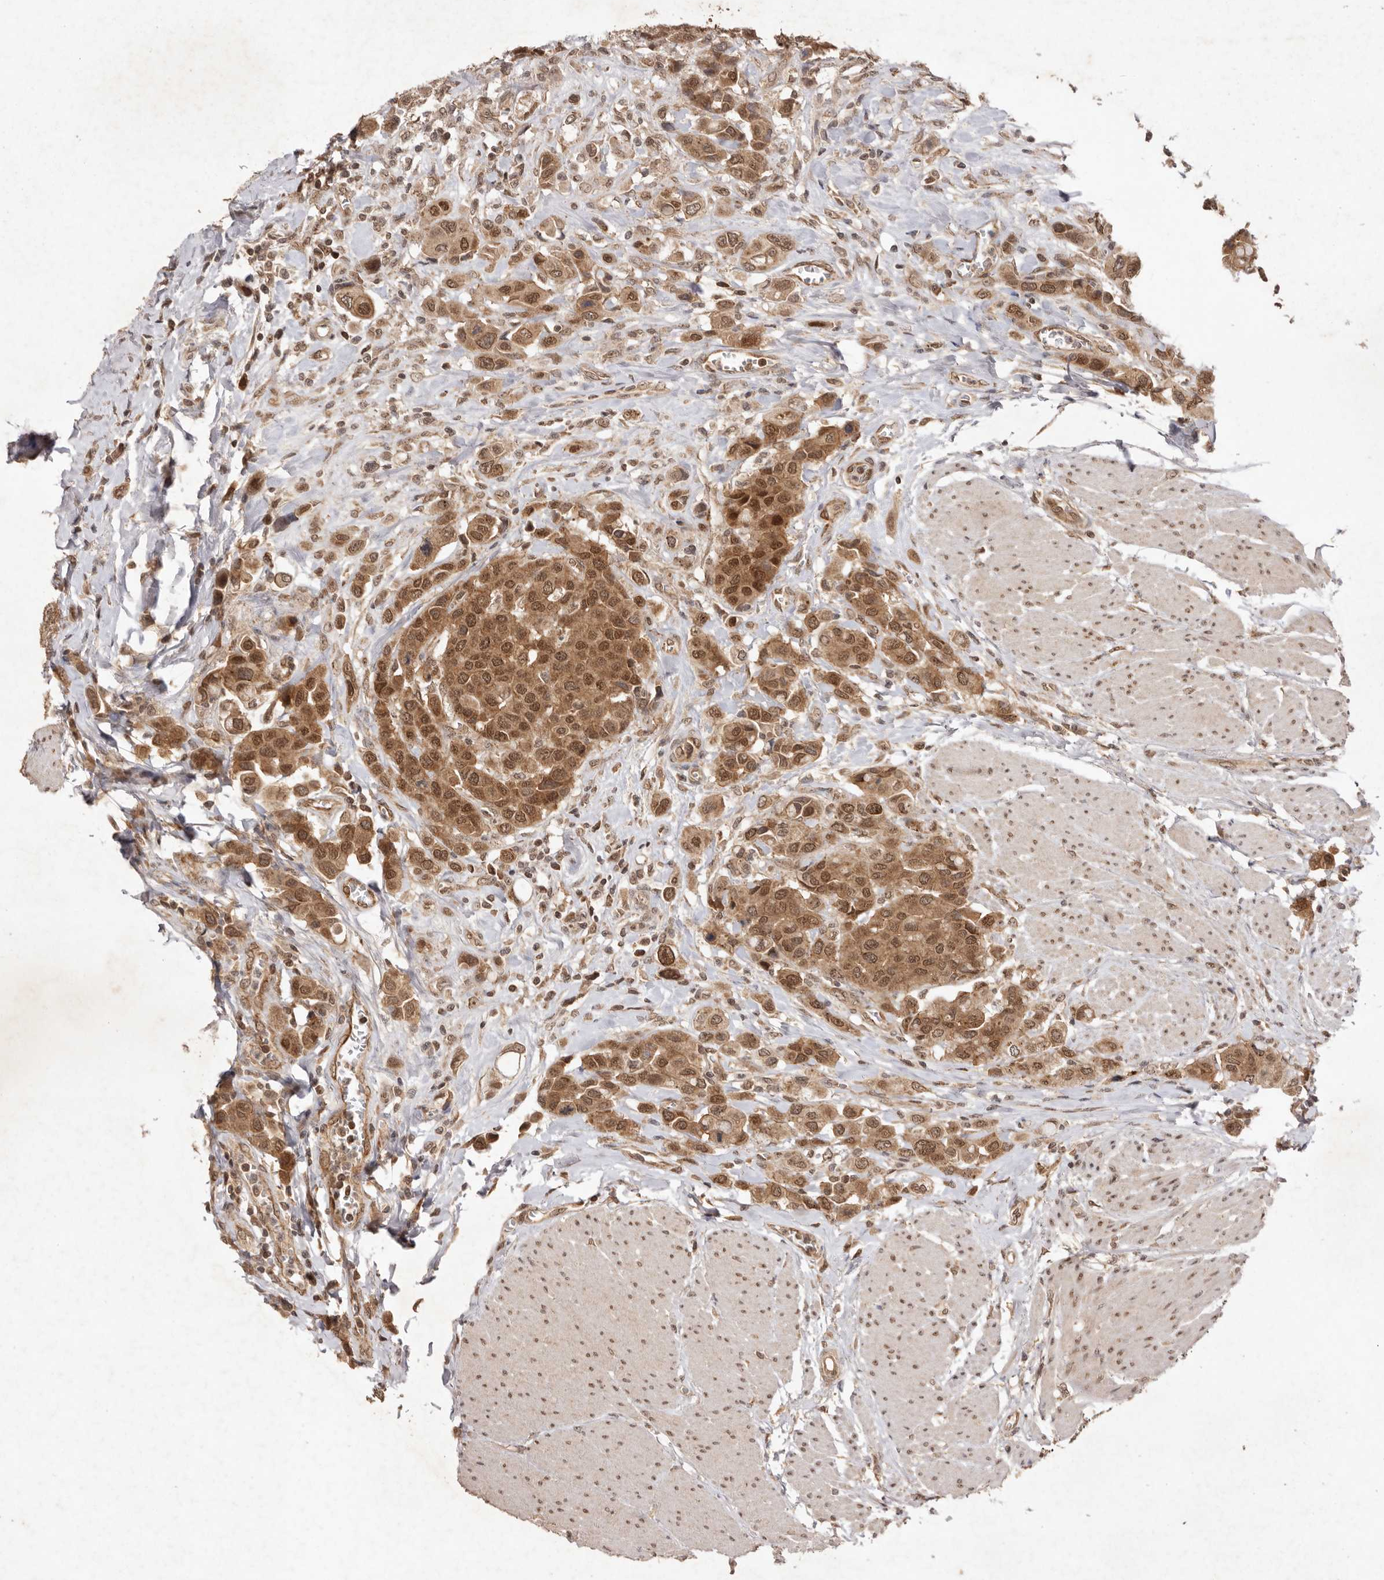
{"staining": {"intensity": "moderate", "quantity": ">75%", "location": "cytoplasmic/membranous,nuclear"}, "tissue": "urothelial cancer", "cell_type": "Tumor cells", "image_type": "cancer", "snomed": [{"axis": "morphology", "description": "Urothelial carcinoma, High grade"}, {"axis": "topography", "description": "Urinary bladder"}], "caption": "Immunohistochemical staining of human urothelial cancer displays medium levels of moderate cytoplasmic/membranous and nuclear protein expression in about >75% of tumor cells. (DAB = brown stain, brightfield microscopy at high magnification).", "gene": "TARS2", "patient": {"sex": "male", "age": 50}}